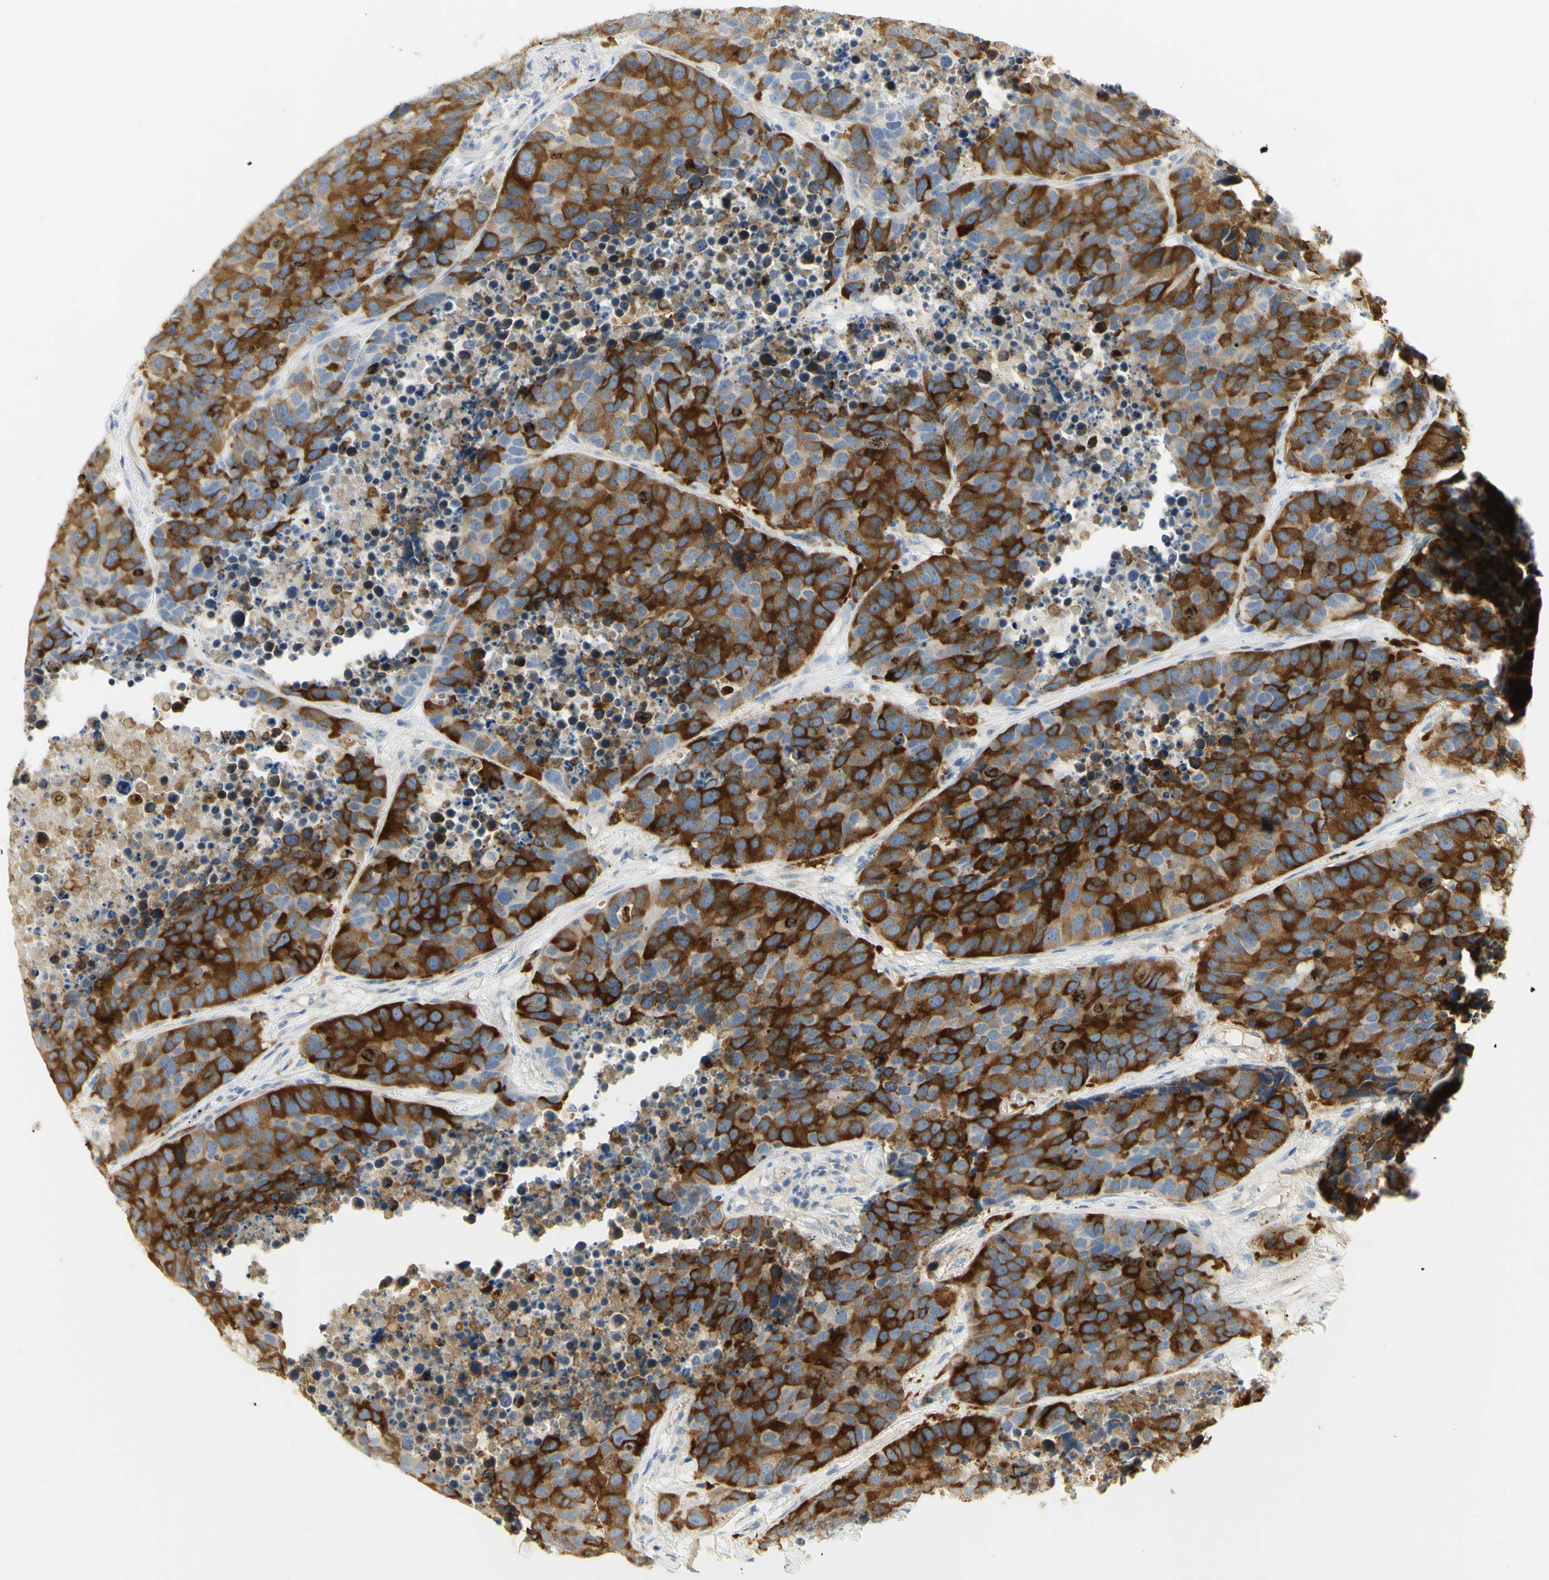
{"staining": {"intensity": "strong", "quantity": ">75%", "location": "cytoplasmic/membranous"}, "tissue": "carcinoid", "cell_type": "Tumor cells", "image_type": "cancer", "snomed": [{"axis": "morphology", "description": "Carcinoid, malignant, NOS"}, {"axis": "topography", "description": "Lung"}], "caption": "Malignant carcinoid stained for a protein (brown) displays strong cytoplasmic/membranous positive positivity in approximately >75% of tumor cells.", "gene": "KIF11", "patient": {"sex": "male", "age": 60}}